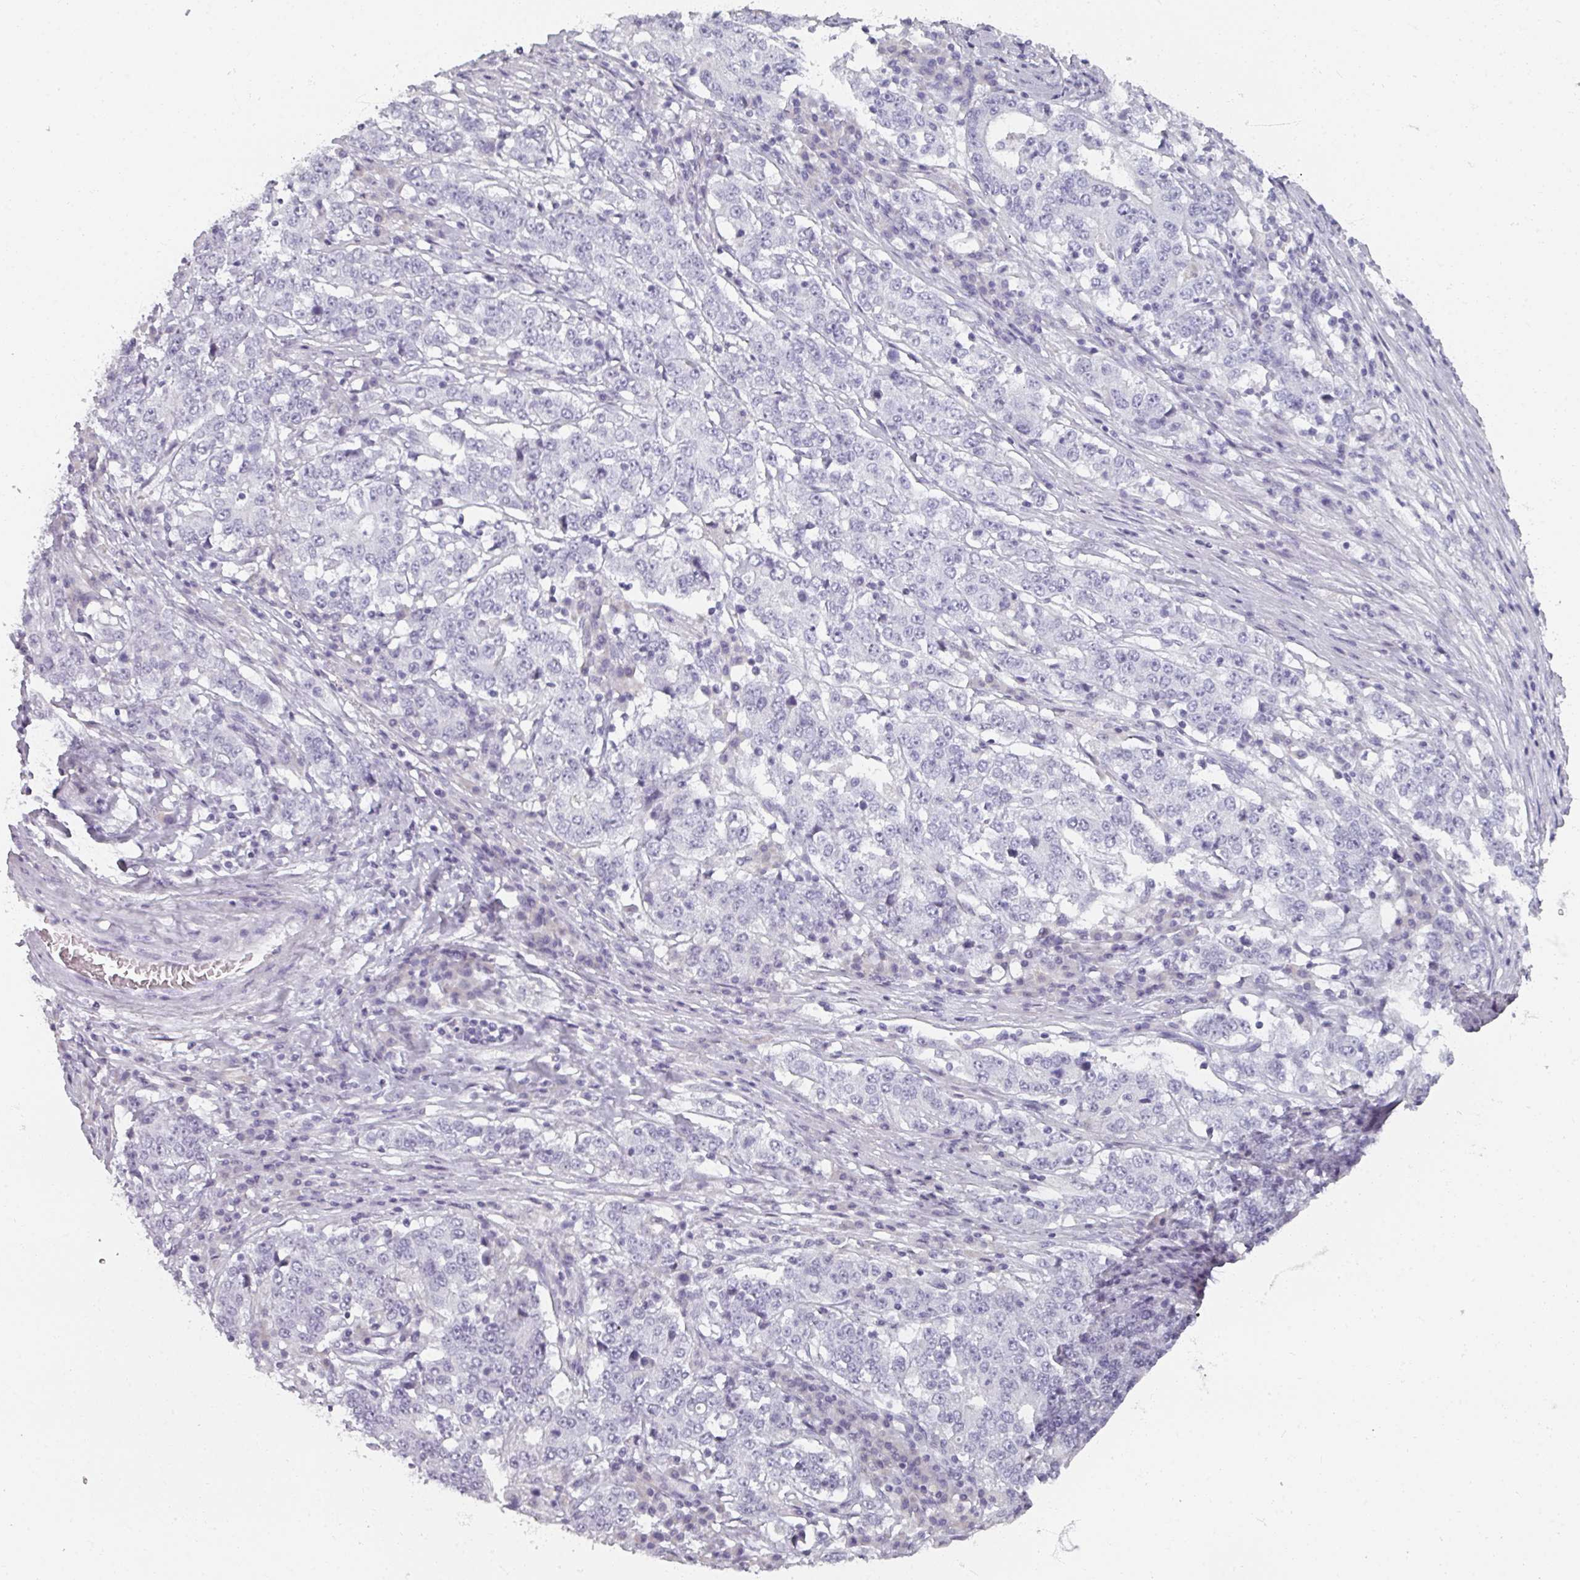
{"staining": {"intensity": "negative", "quantity": "none", "location": "none"}, "tissue": "stomach cancer", "cell_type": "Tumor cells", "image_type": "cancer", "snomed": [{"axis": "morphology", "description": "Adenocarcinoma, NOS"}, {"axis": "topography", "description": "Stomach"}], "caption": "A high-resolution image shows immunohistochemistry staining of stomach cancer, which reveals no significant expression in tumor cells.", "gene": "REG3G", "patient": {"sex": "male", "age": 59}}